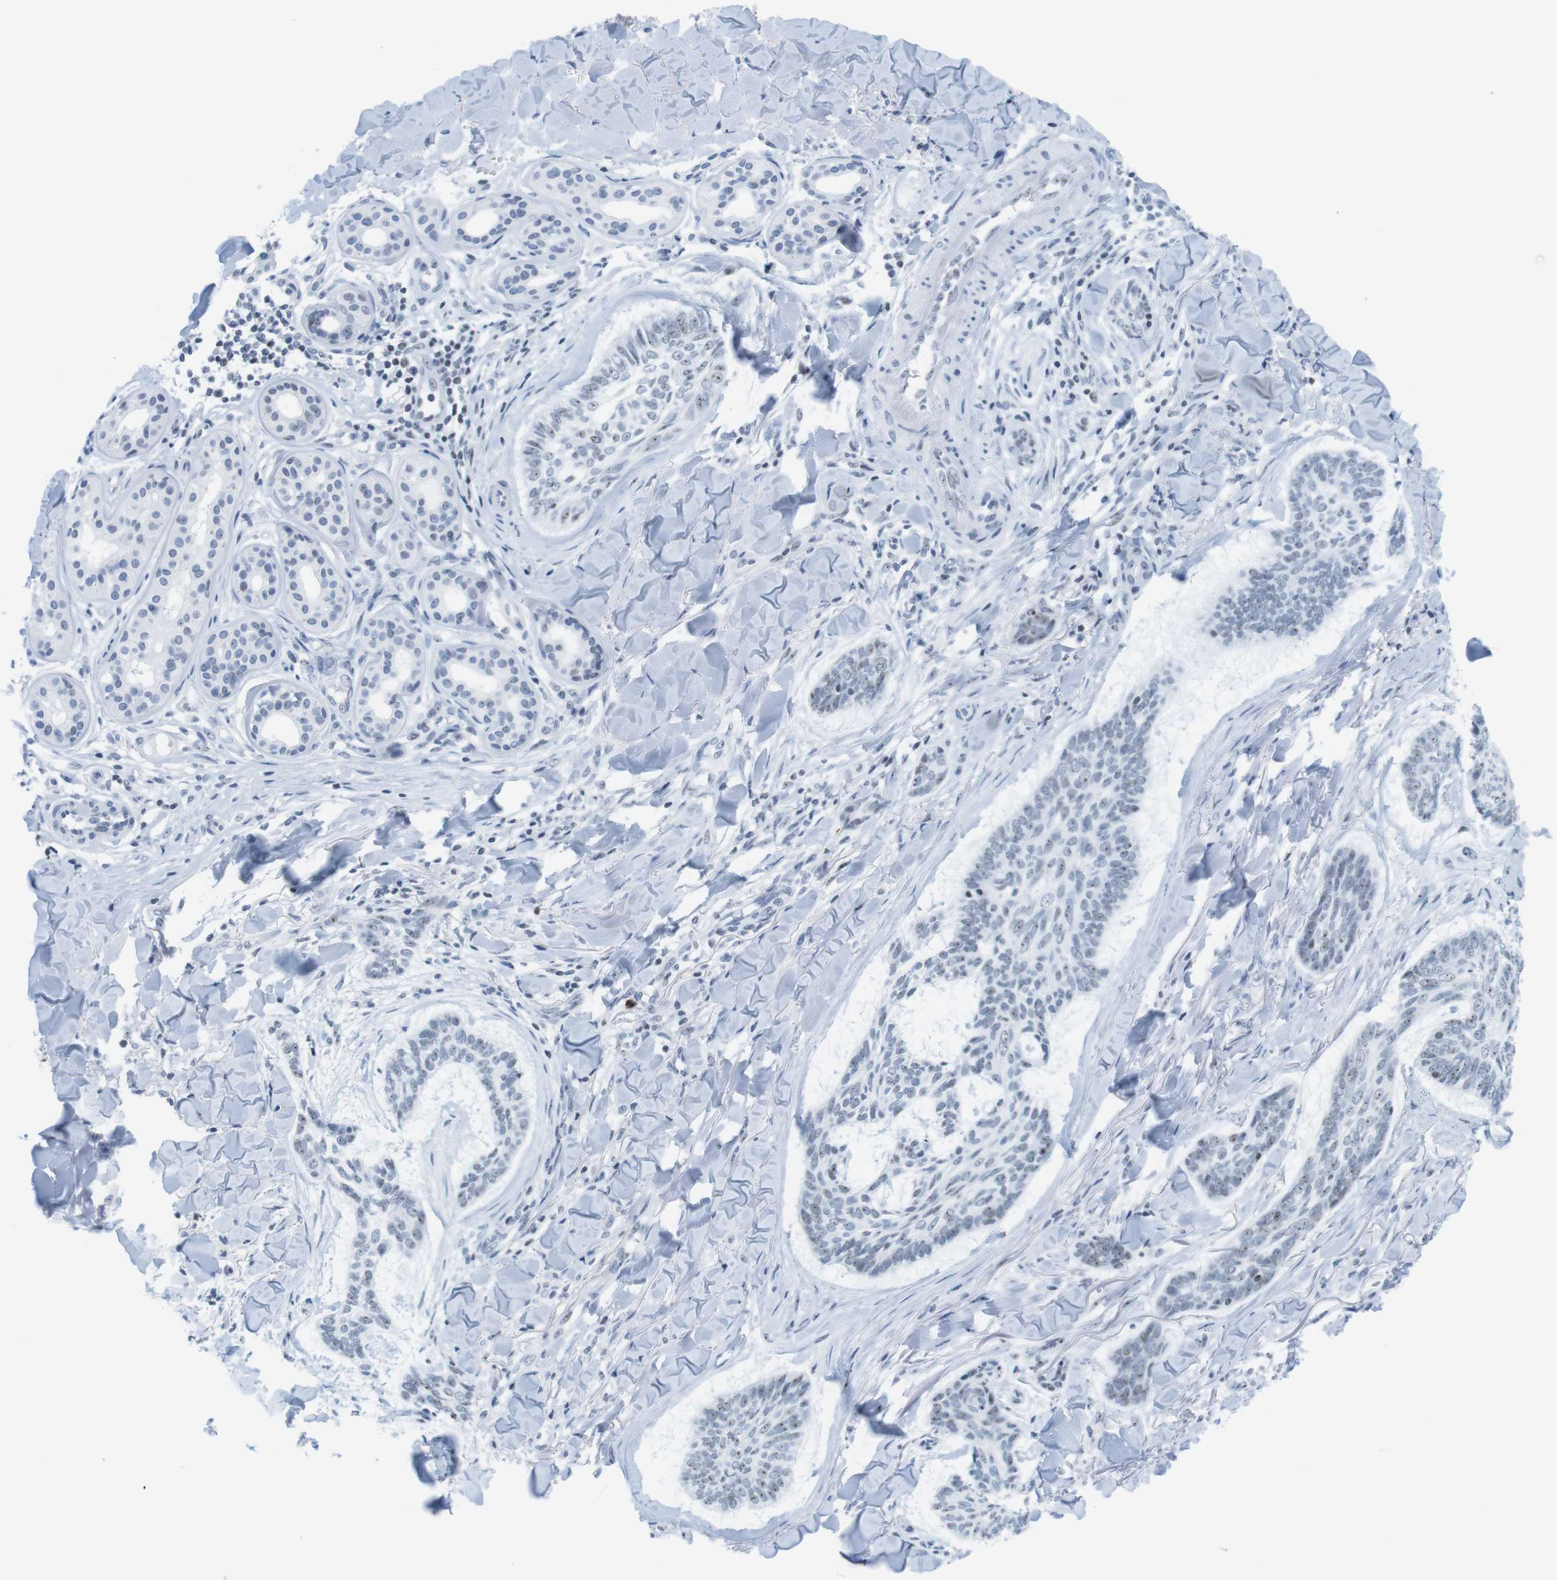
{"staining": {"intensity": "weak", "quantity": "<25%", "location": "nuclear"}, "tissue": "skin cancer", "cell_type": "Tumor cells", "image_type": "cancer", "snomed": [{"axis": "morphology", "description": "Basal cell carcinoma"}, {"axis": "topography", "description": "Skin"}], "caption": "The histopathology image displays no staining of tumor cells in skin cancer (basal cell carcinoma).", "gene": "NIFK", "patient": {"sex": "male", "age": 43}}